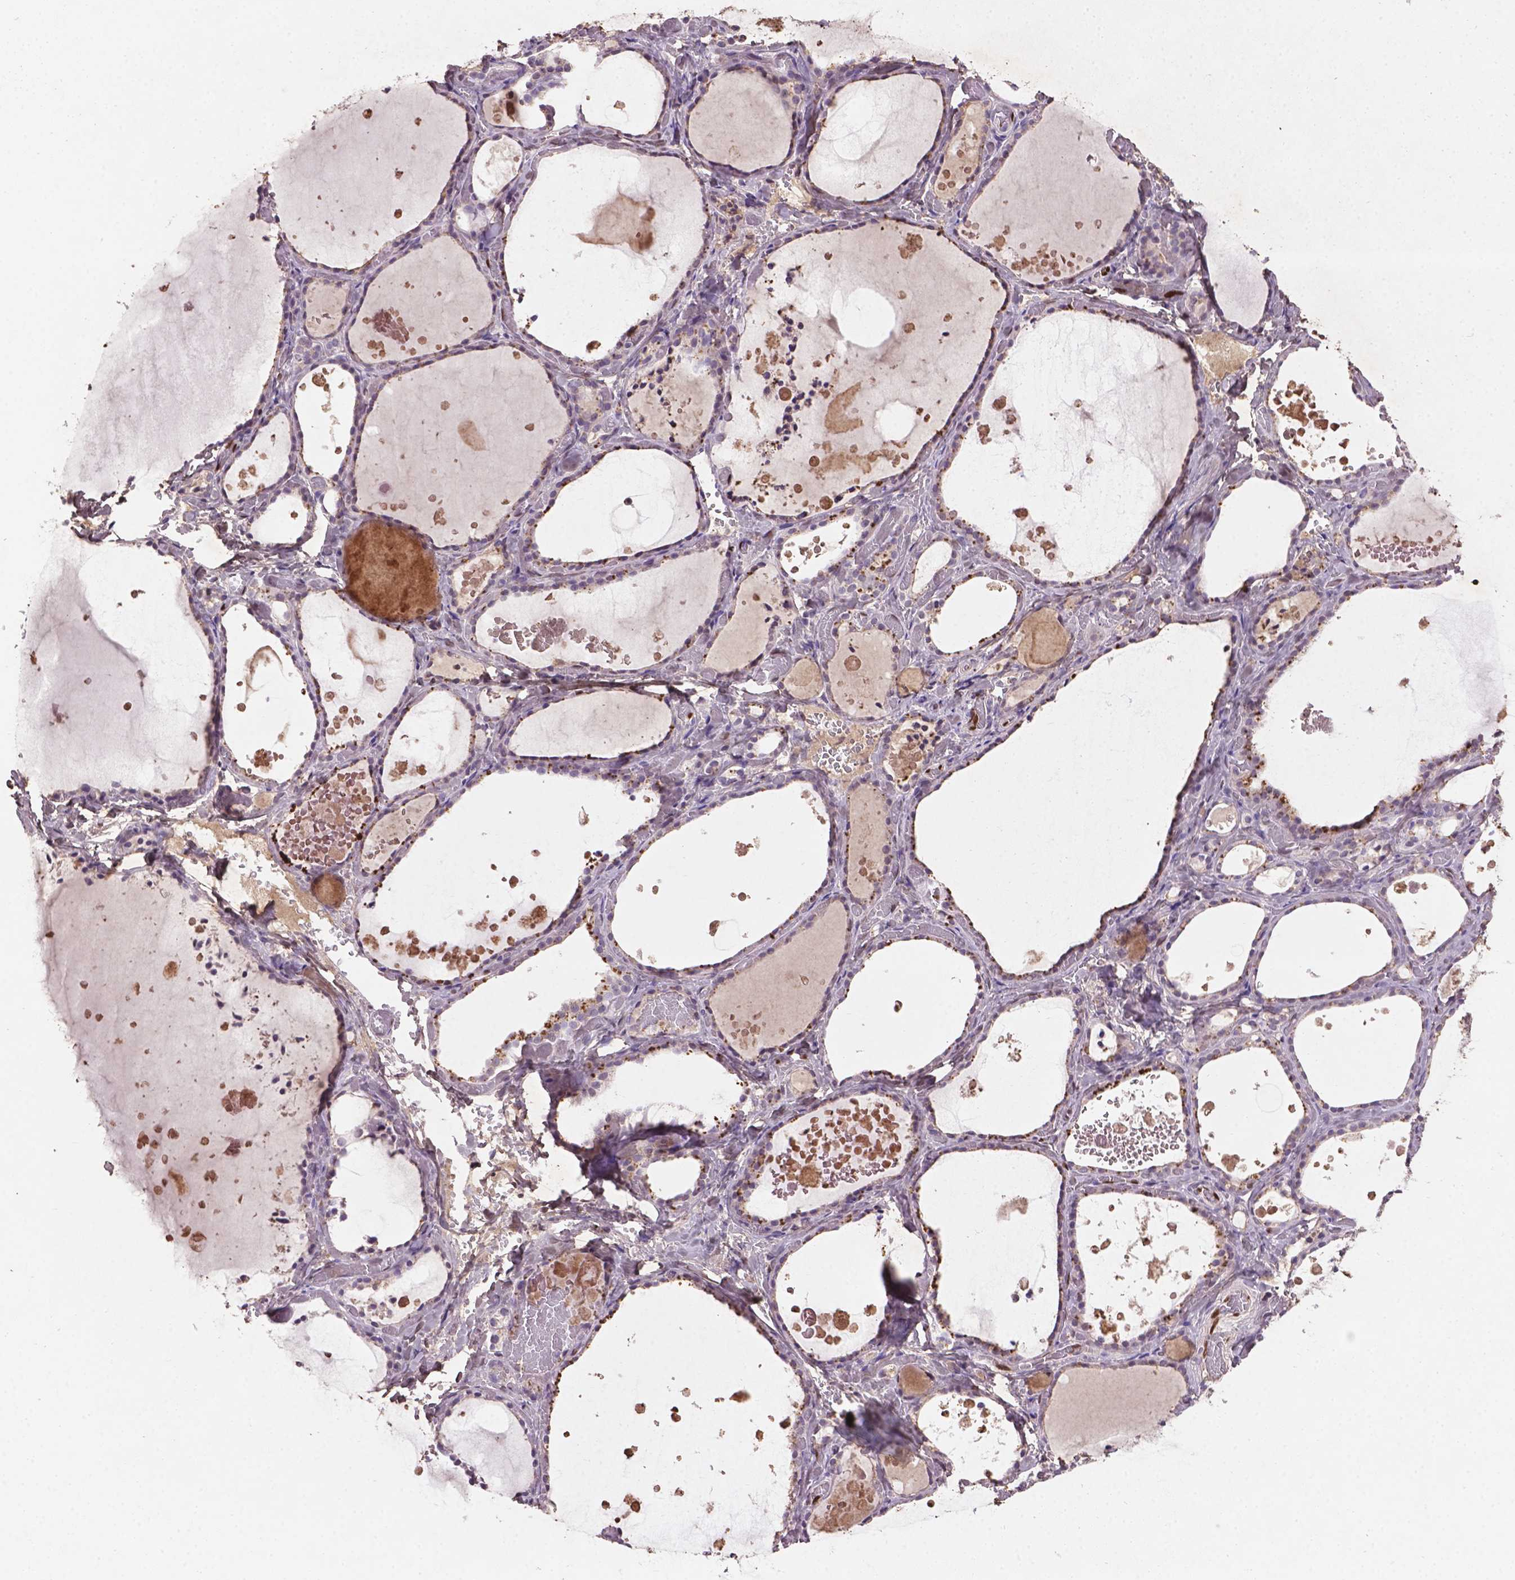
{"staining": {"intensity": "negative", "quantity": "none", "location": "none"}, "tissue": "thyroid gland", "cell_type": "Glandular cells", "image_type": "normal", "snomed": [{"axis": "morphology", "description": "Normal tissue, NOS"}, {"axis": "topography", "description": "Thyroid gland"}], "caption": "DAB immunohistochemical staining of normal human thyroid gland reveals no significant staining in glandular cells.", "gene": "SOX17", "patient": {"sex": "female", "age": 56}}